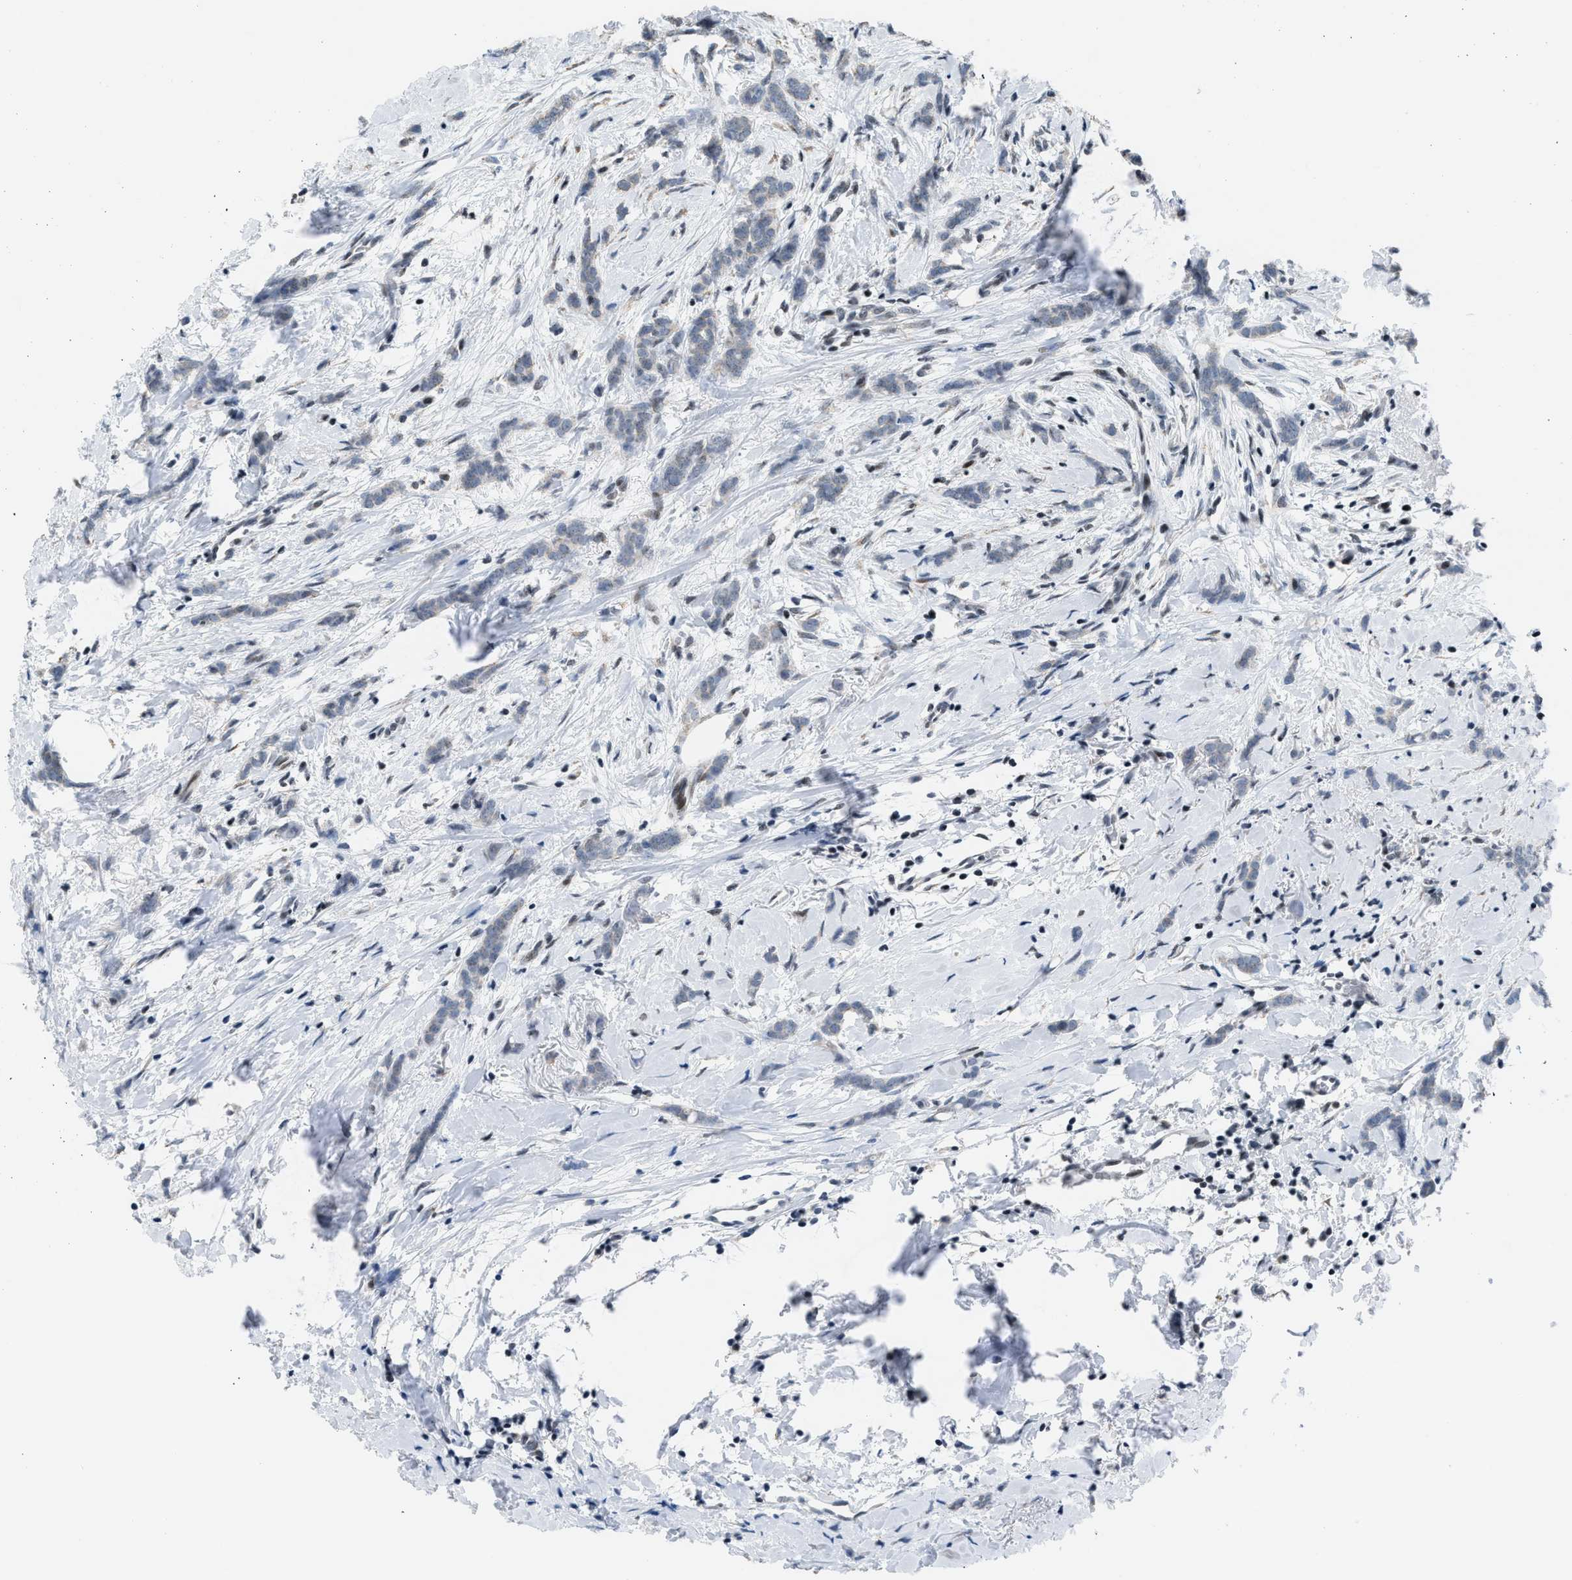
{"staining": {"intensity": "weak", "quantity": "<25%", "location": "nuclear"}, "tissue": "breast cancer", "cell_type": "Tumor cells", "image_type": "cancer", "snomed": [{"axis": "morphology", "description": "Lobular carcinoma, in situ"}, {"axis": "morphology", "description": "Lobular carcinoma"}, {"axis": "topography", "description": "Breast"}], "caption": "DAB (3,3'-diaminobenzidine) immunohistochemical staining of human breast lobular carcinoma demonstrates no significant expression in tumor cells.", "gene": "TERF2IP", "patient": {"sex": "female", "age": 41}}